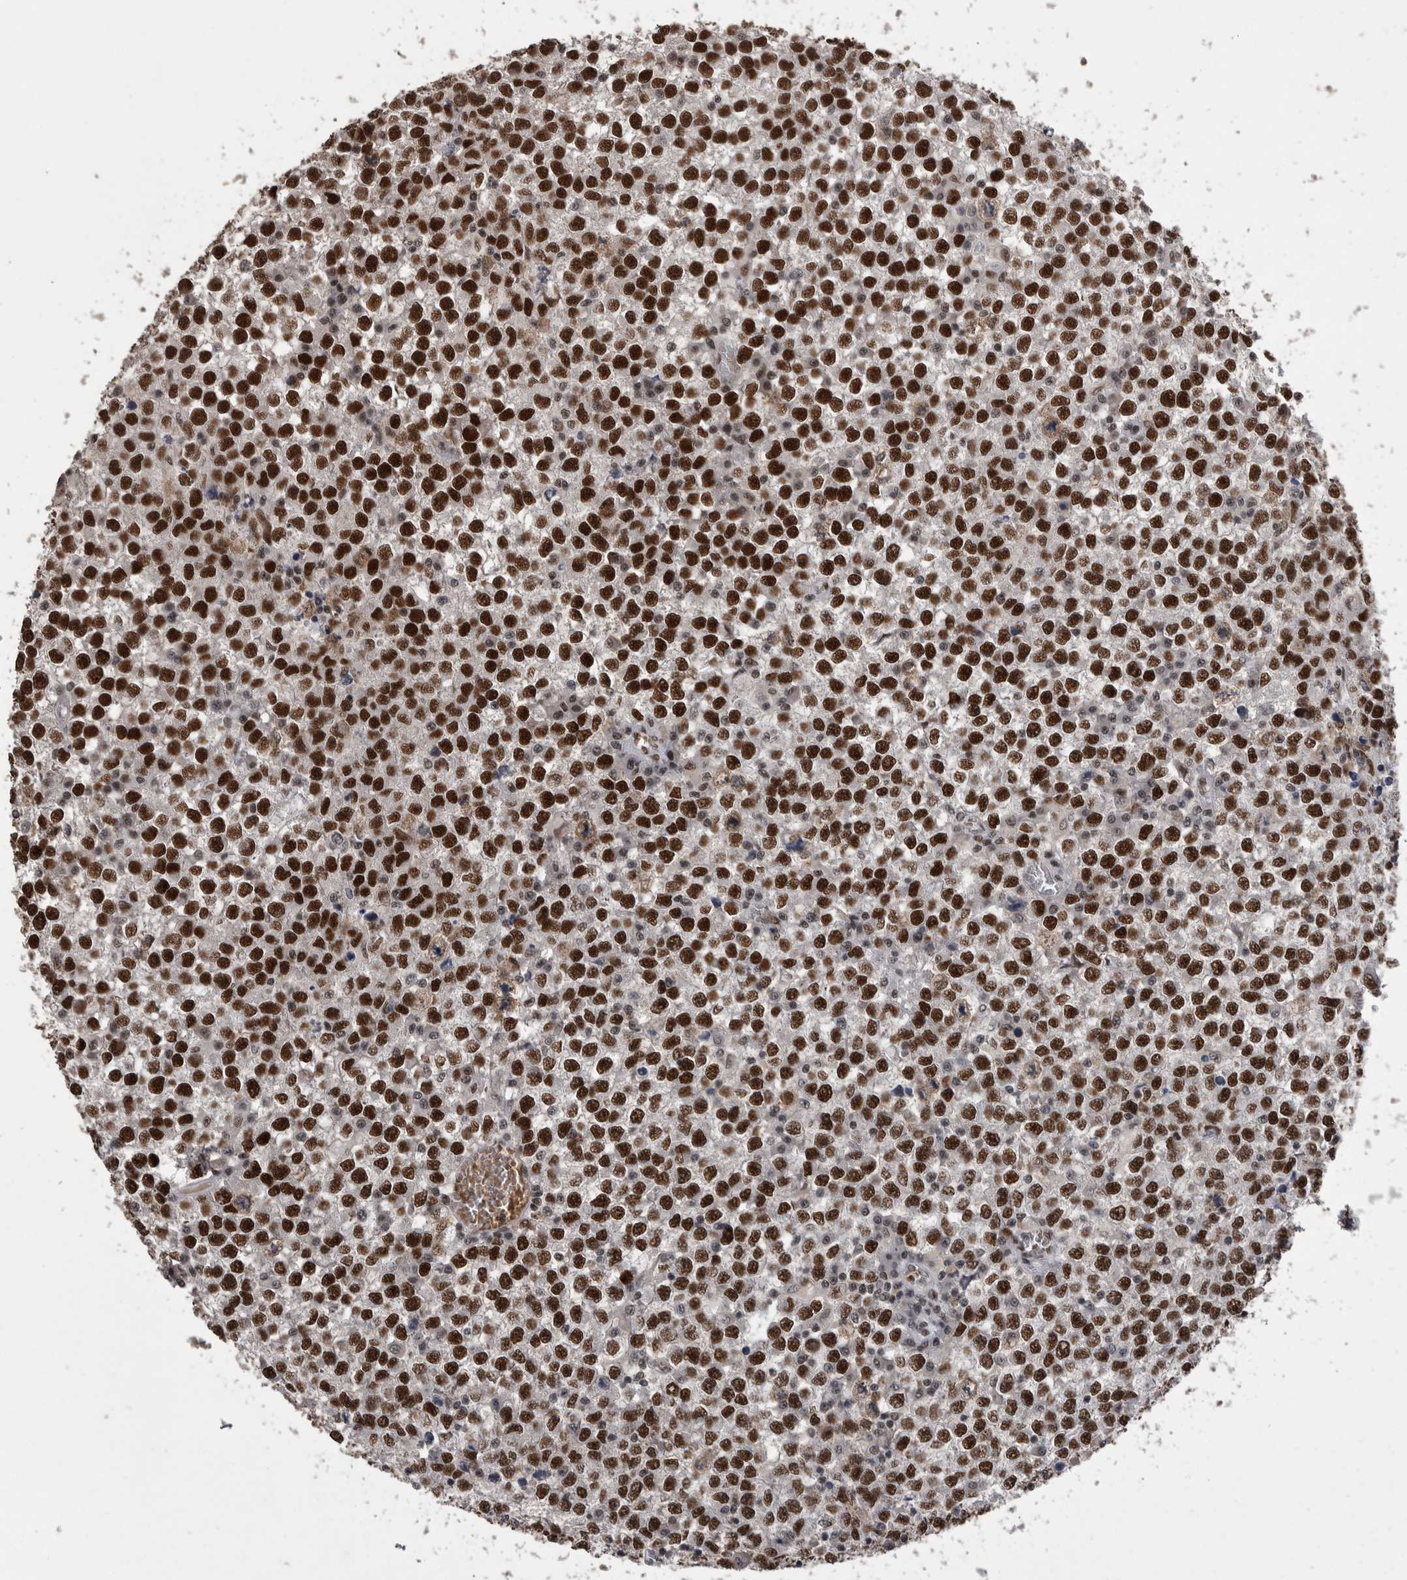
{"staining": {"intensity": "strong", "quantity": ">75%", "location": "nuclear"}, "tissue": "testis cancer", "cell_type": "Tumor cells", "image_type": "cancer", "snomed": [{"axis": "morphology", "description": "Seminoma, NOS"}, {"axis": "topography", "description": "Testis"}], "caption": "A brown stain shows strong nuclear expression of a protein in seminoma (testis) tumor cells. (Brightfield microscopy of DAB IHC at high magnification).", "gene": "DMTF1", "patient": {"sex": "male", "age": 65}}